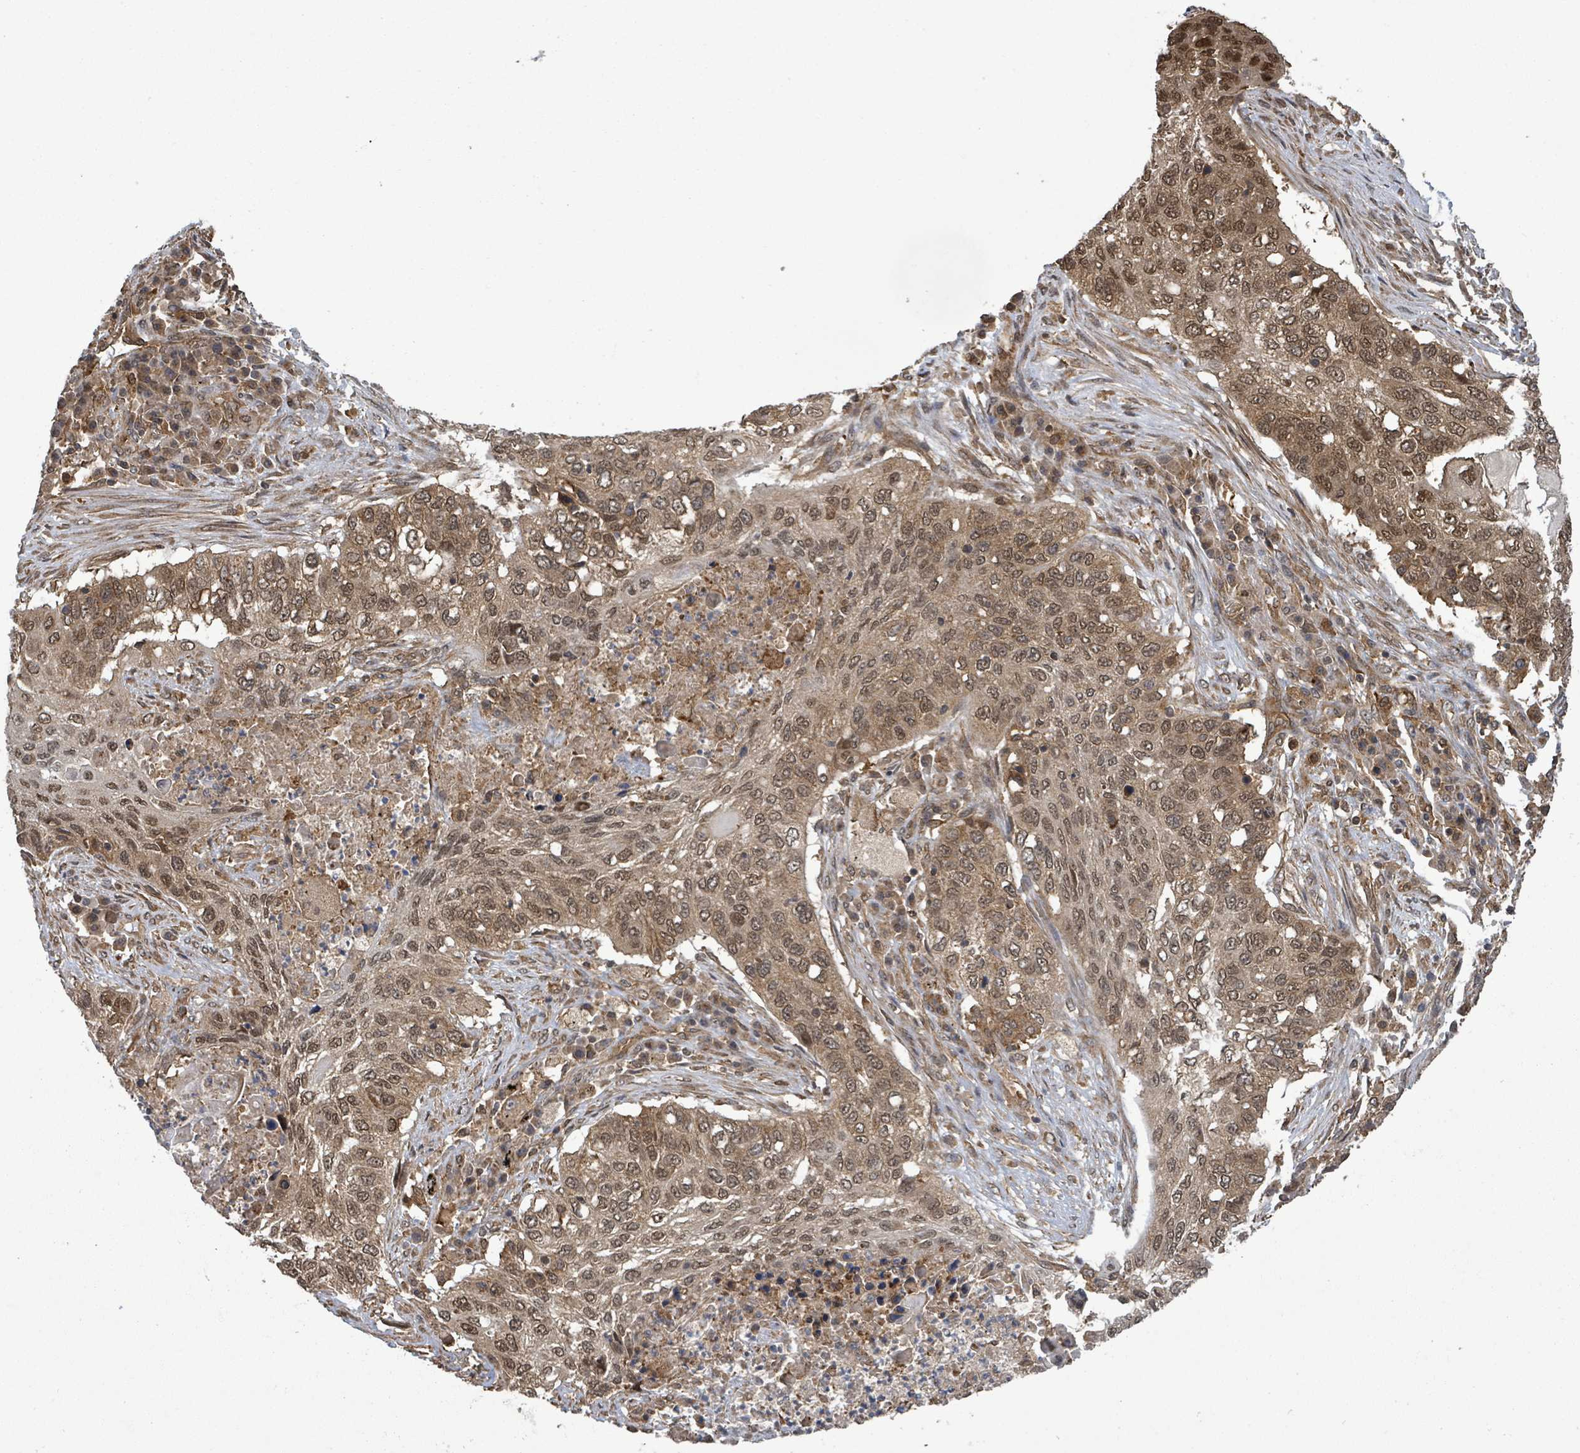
{"staining": {"intensity": "strong", "quantity": ">75%", "location": "cytoplasmic/membranous,nuclear"}, "tissue": "lung cancer", "cell_type": "Tumor cells", "image_type": "cancer", "snomed": [{"axis": "morphology", "description": "Squamous cell carcinoma, NOS"}, {"axis": "topography", "description": "Lung"}], "caption": "Lung squamous cell carcinoma was stained to show a protein in brown. There is high levels of strong cytoplasmic/membranous and nuclear staining in approximately >75% of tumor cells.", "gene": "KLC1", "patient": {"sex": "female", "age": 63}}